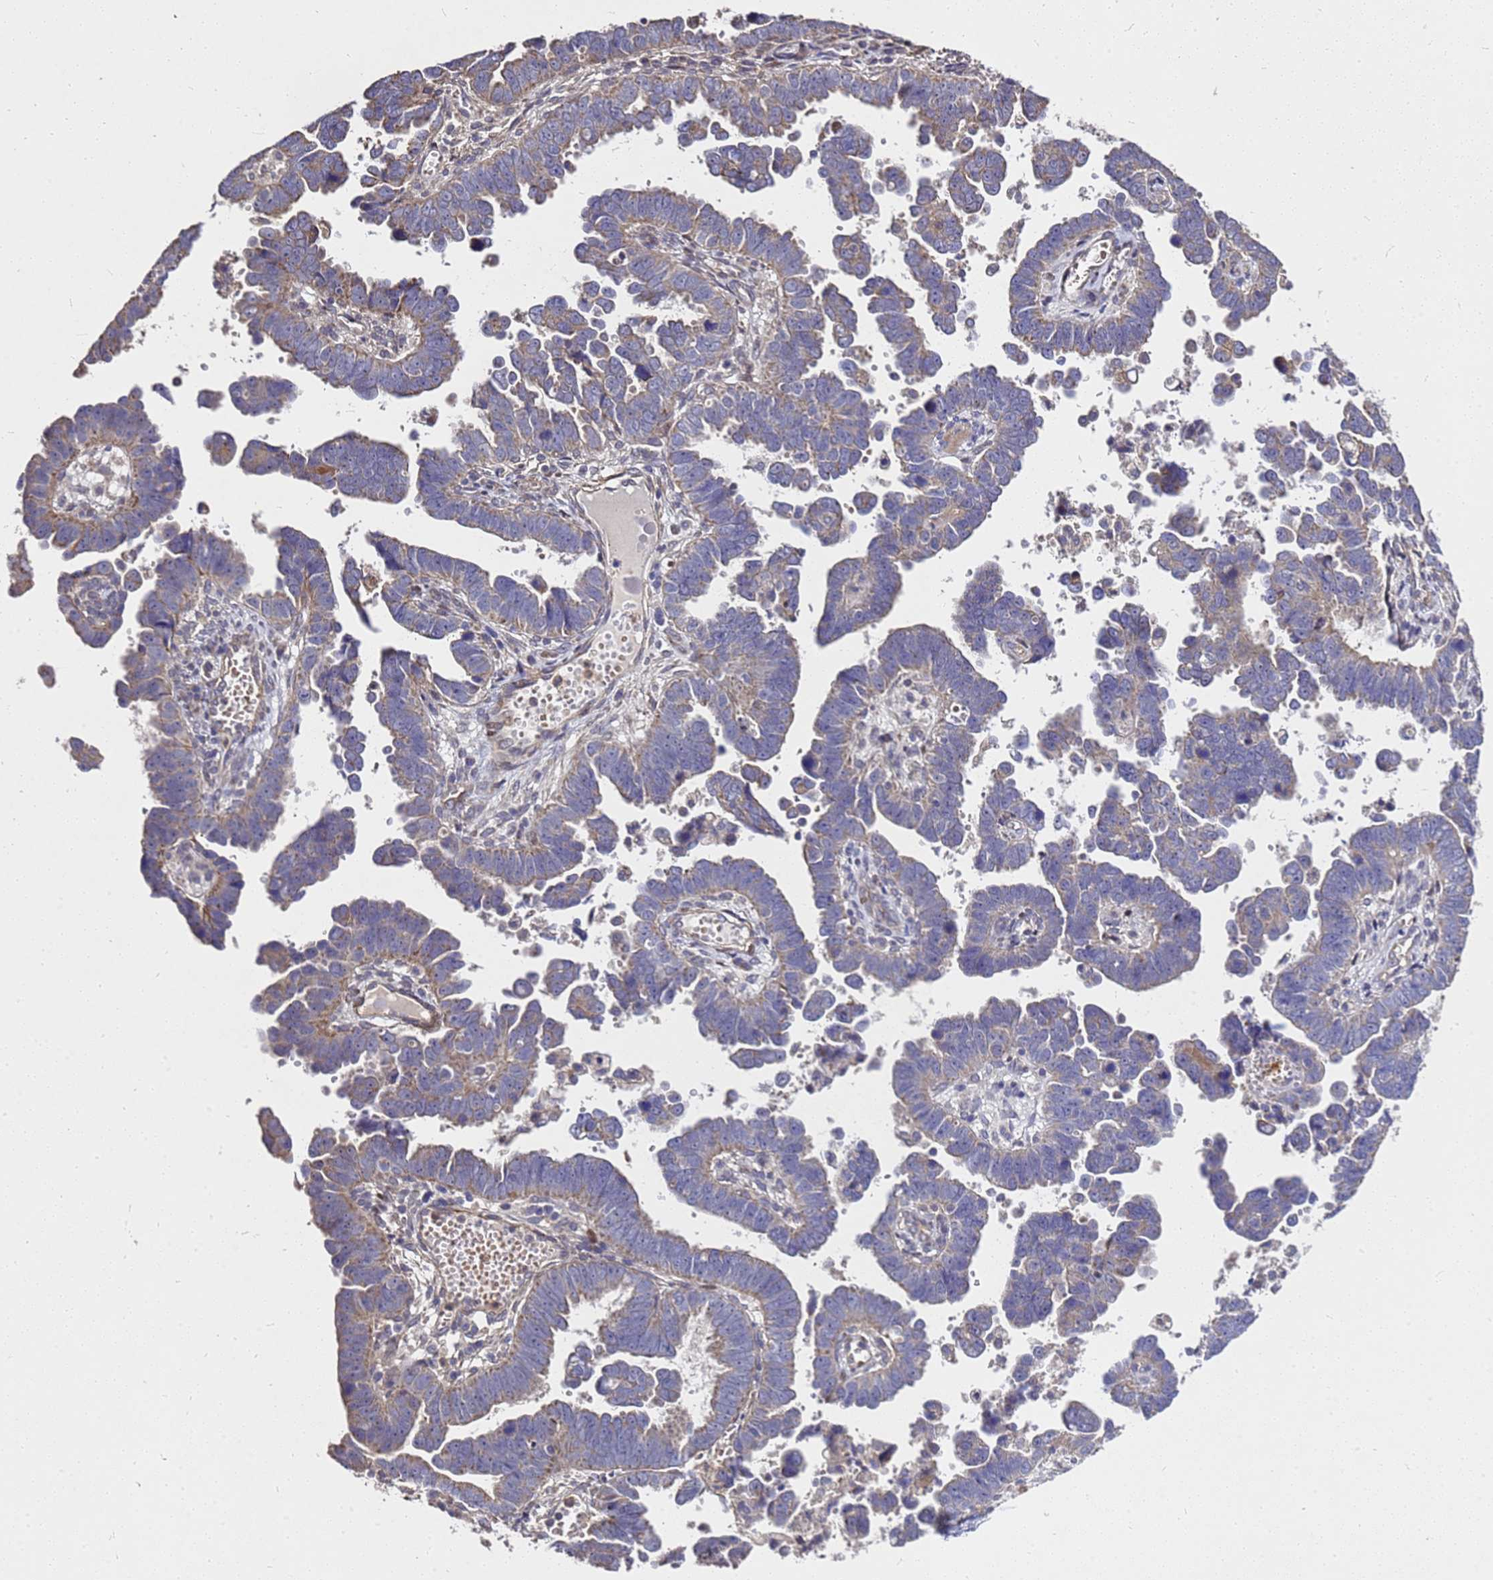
{"staining": {"intensity": "weak", "quantity": ">75%", "location": "cytoplasmic/membranous"}, "tissue": "endometrial cancer", "cell_type": "Tumor cells", "image_type": "cancer", "snomed": [{"axis": "morphology", "description": "Adenocarcinoma, NOS"}, {"axis": "topography", "description": "Endometrium"}], "caption": "This histopathology image exhibits adenocarcinoma (endometrial) stained with immunohistochemistry to label a protein in brown. The cytoplasmic/membranous of tumor cells show weak positivity for the protein. Nuclei are counter-stained blue.", "gene": "RSPRY1", "patient": {"sex": "female", "age": 75}}